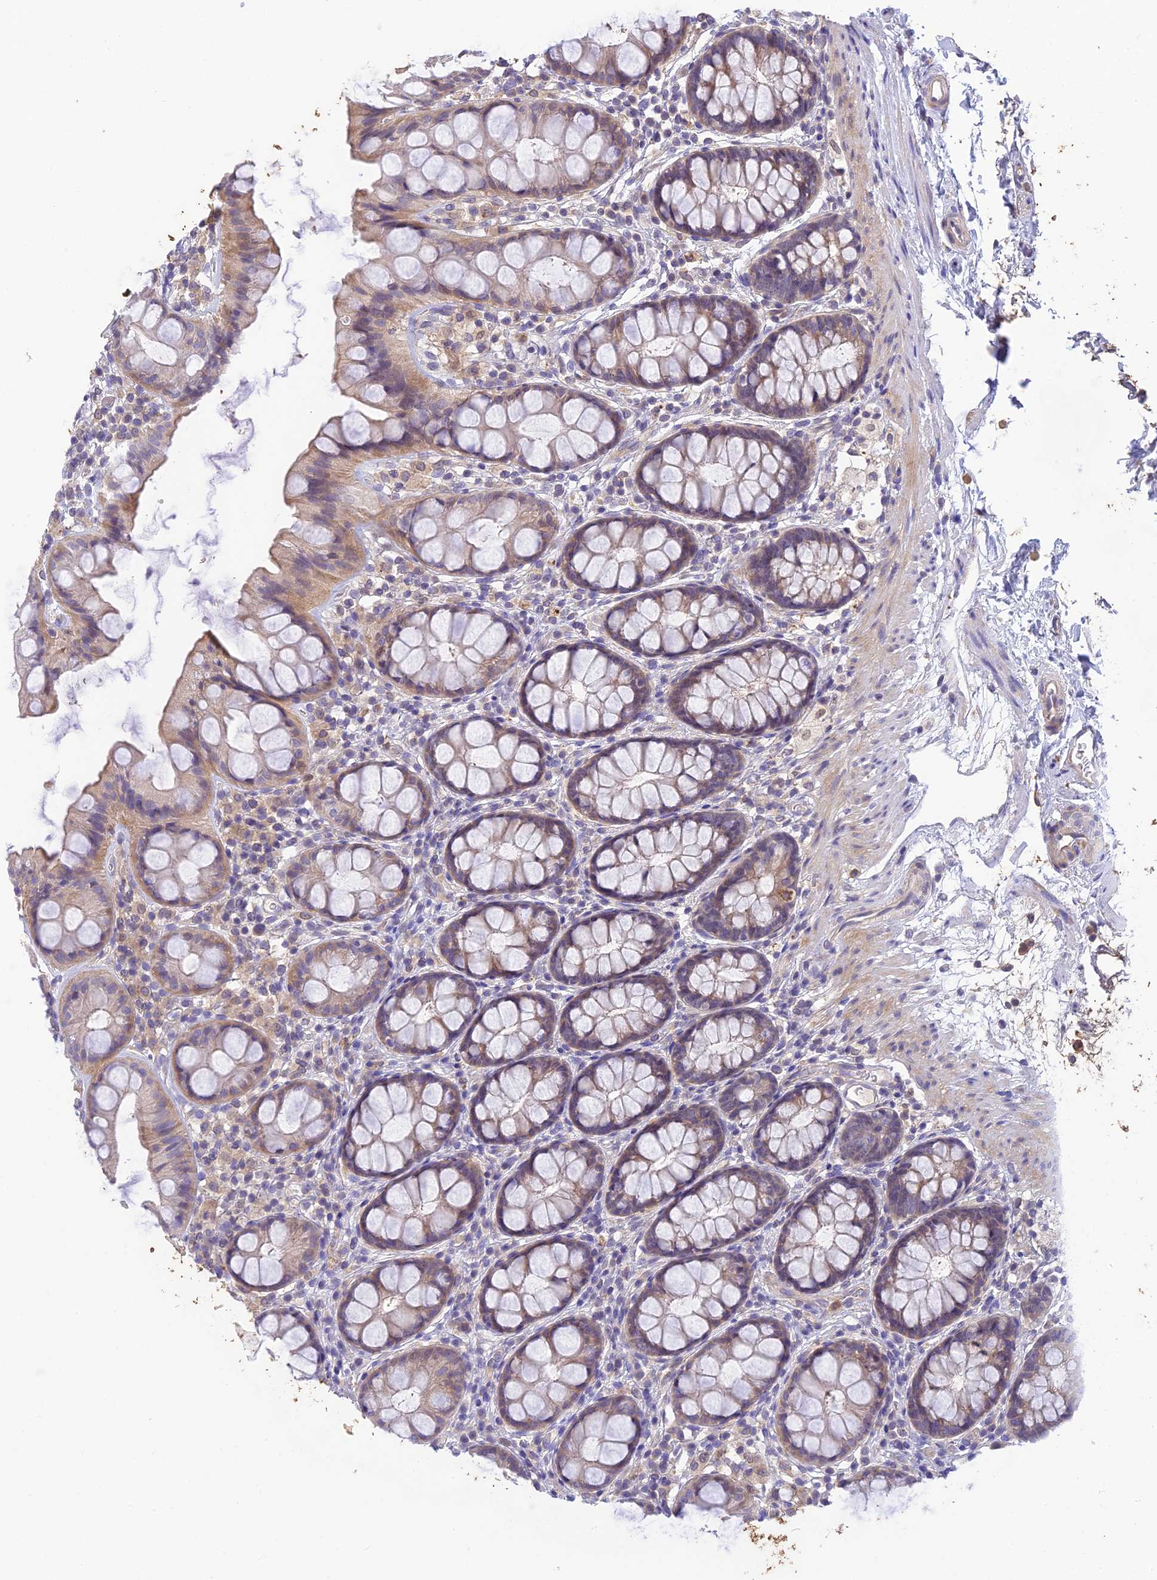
{"staining": {"intensity": "weak", "quantity": "25%-75%", "location": "cytoplasmic/membranous"}, "tissue": "rectum", "cell_type": "Glandular cells", "image_type": "normal", "snomed": [{"axis": "morphology", "description": "Normal tissue, NOS"}, {"axis": "topography", "description": "Rectum"}], "caption": "IHC histopathology image of benign rectum: rectum stained using immunohistochemistry (IHC) reveals low levels of weak protein expression localized specifically in the cytoplasmic/membranous of glandular cells, appearing as a cytoplasmic/membranous brown color.", "gene": "BMT2", "patient": {"sex": "female", "age": 65}}